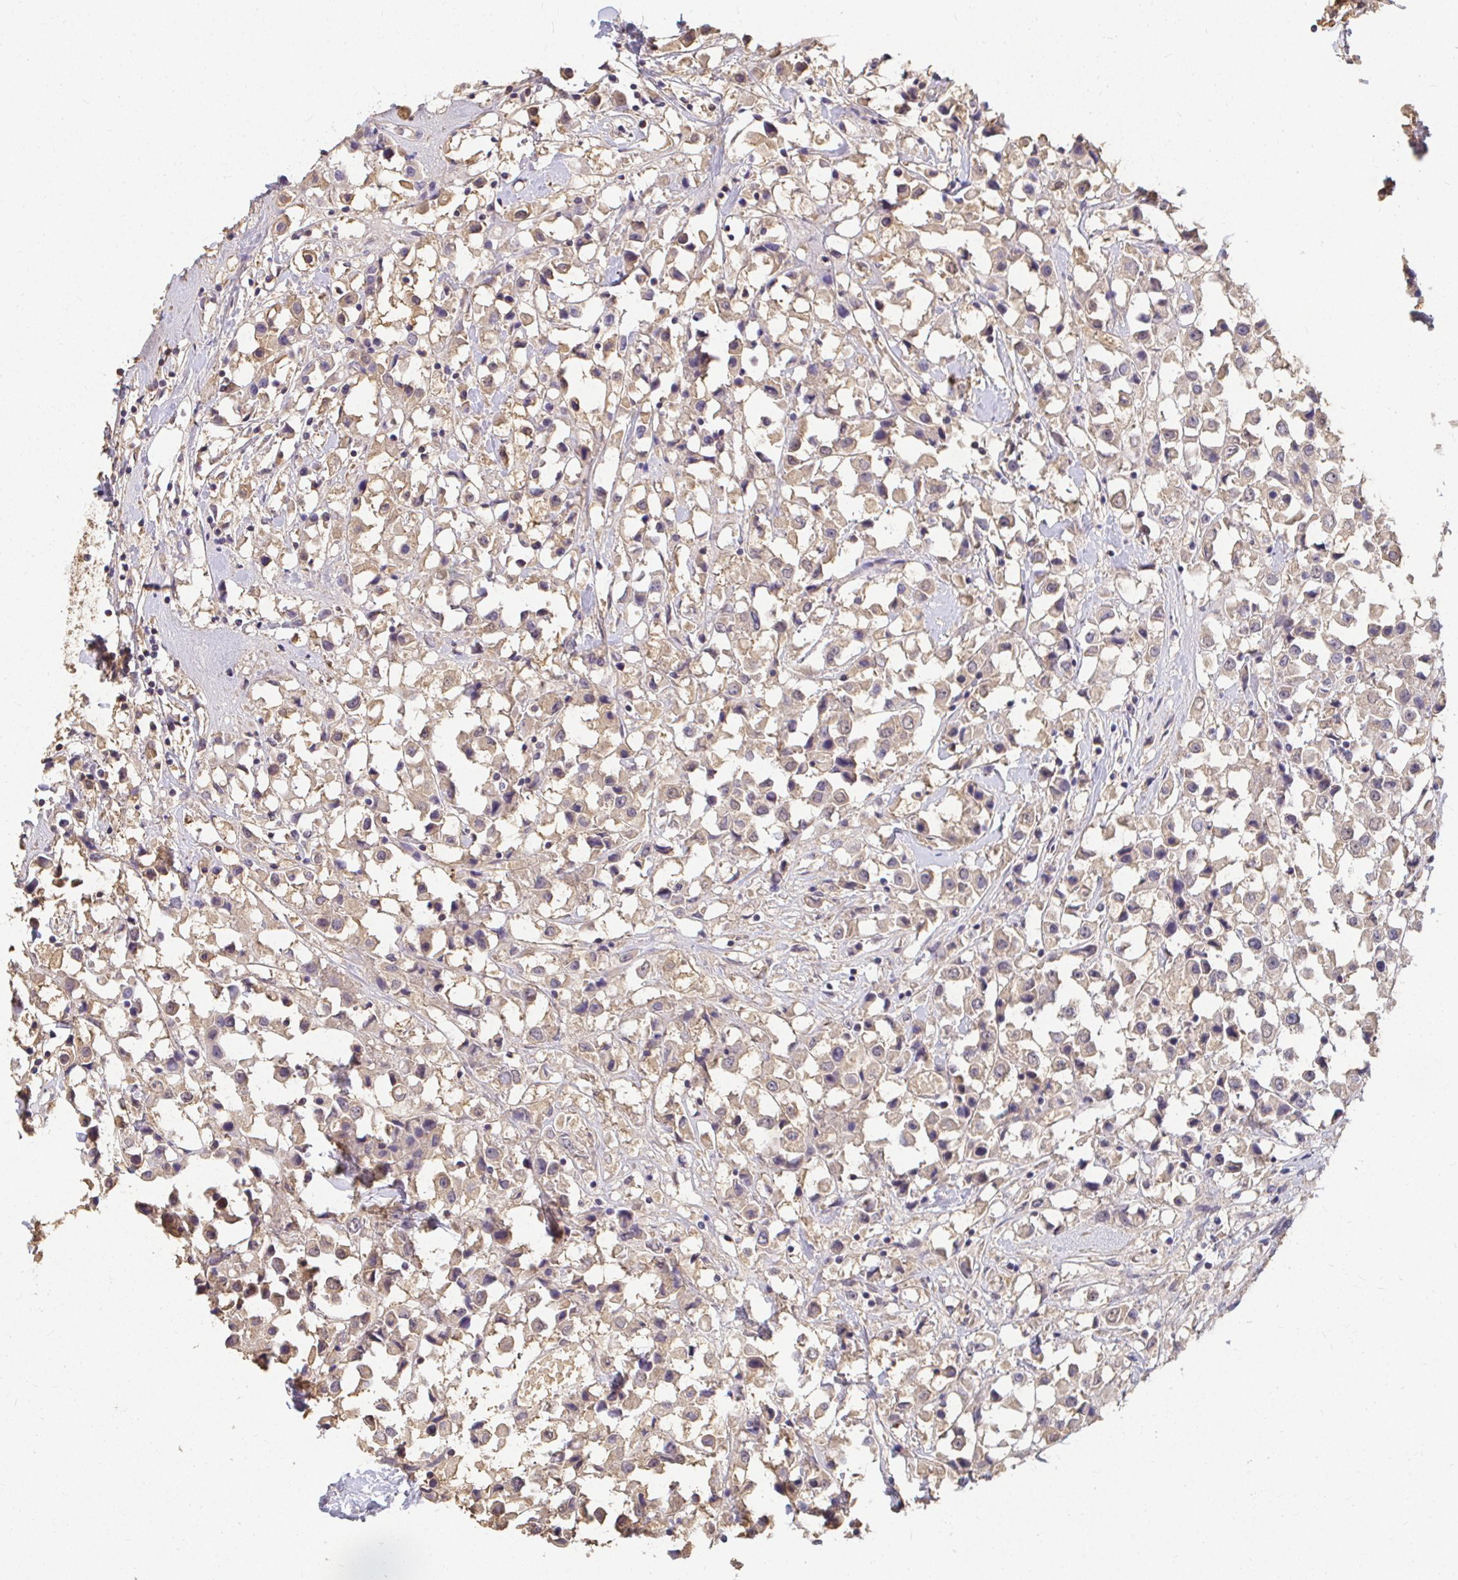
{"staining": {"intensity": "weak", "quantity": "25%-75%", "location": "cytoplasmic/membranous"}, "tissue": "breast cancer", "cell_type": "Tumor cells", "image_type": "cancer", "snomed": [{"axis": "morphology", "description": "Duct carcinoma"}, {"axis": "topography", "description": "Breast"}], "caption": "A high-resolution micrograph shows IHC staining of intraductal carcinoma (breast), which exhibits weak cytoplasmic/membranous positivity in about 25%-75% of tumor cells.", "gene": "LOXL4", "patient": {"sex": "female", "age": 61}}